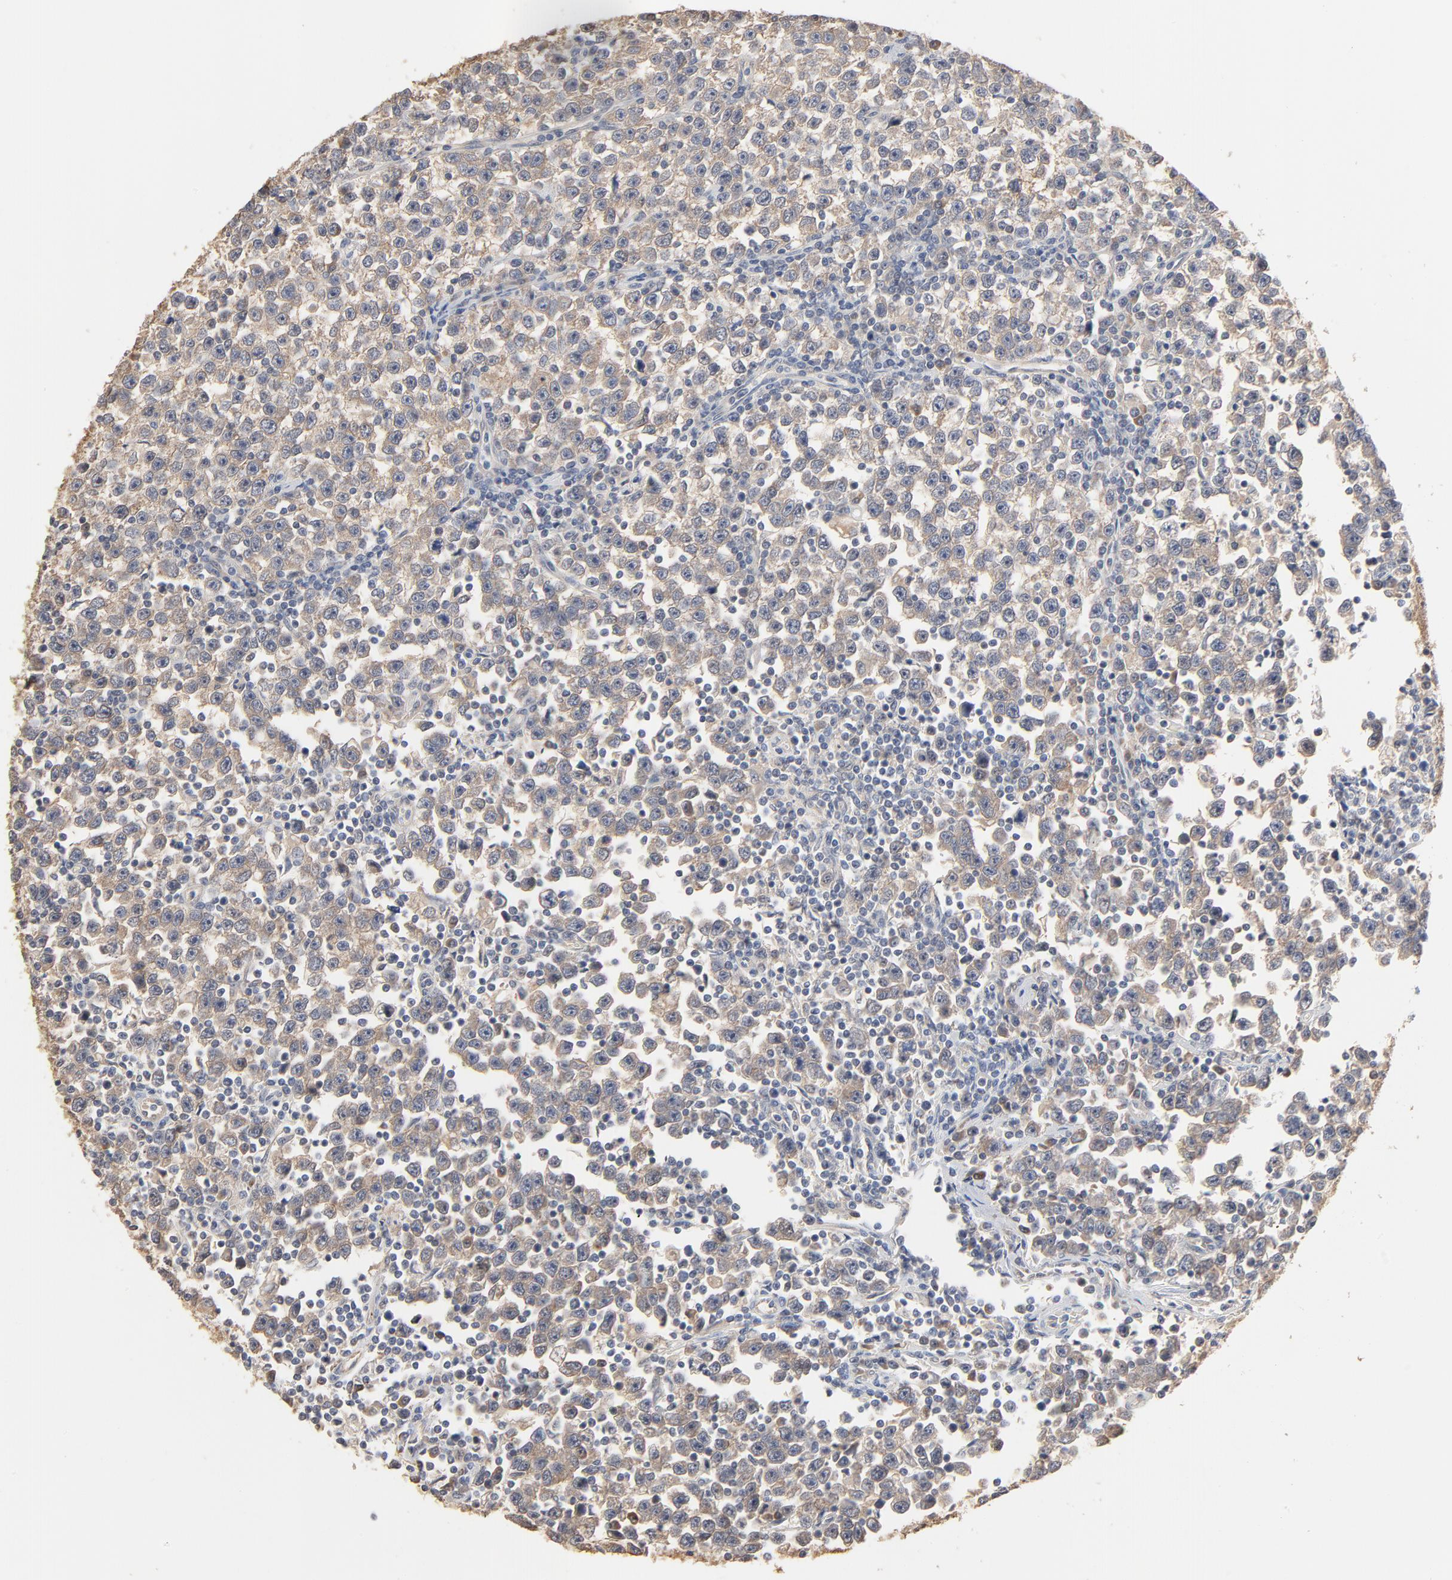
{"staining": {"intensity": "weak", "quantity": "25%-75%", "location": "cytoplasmic/membranous"}, "tissue": "testis cancer", "cell_type": "Tumor cells", "image_type": "cancer", "snomed": [{"axis": "morphology", "description": "Seminoma, NOS"}, {"axis": "topography", "description": "Testis"}], "caption": "A histopathology image of testis cancer (seminoma) stained for a protein shows weak cytoplasmic/membranous brown staining in tumor cells.", "gene": "EPCAM", "patient": {"sex": "male", "age": 43}}